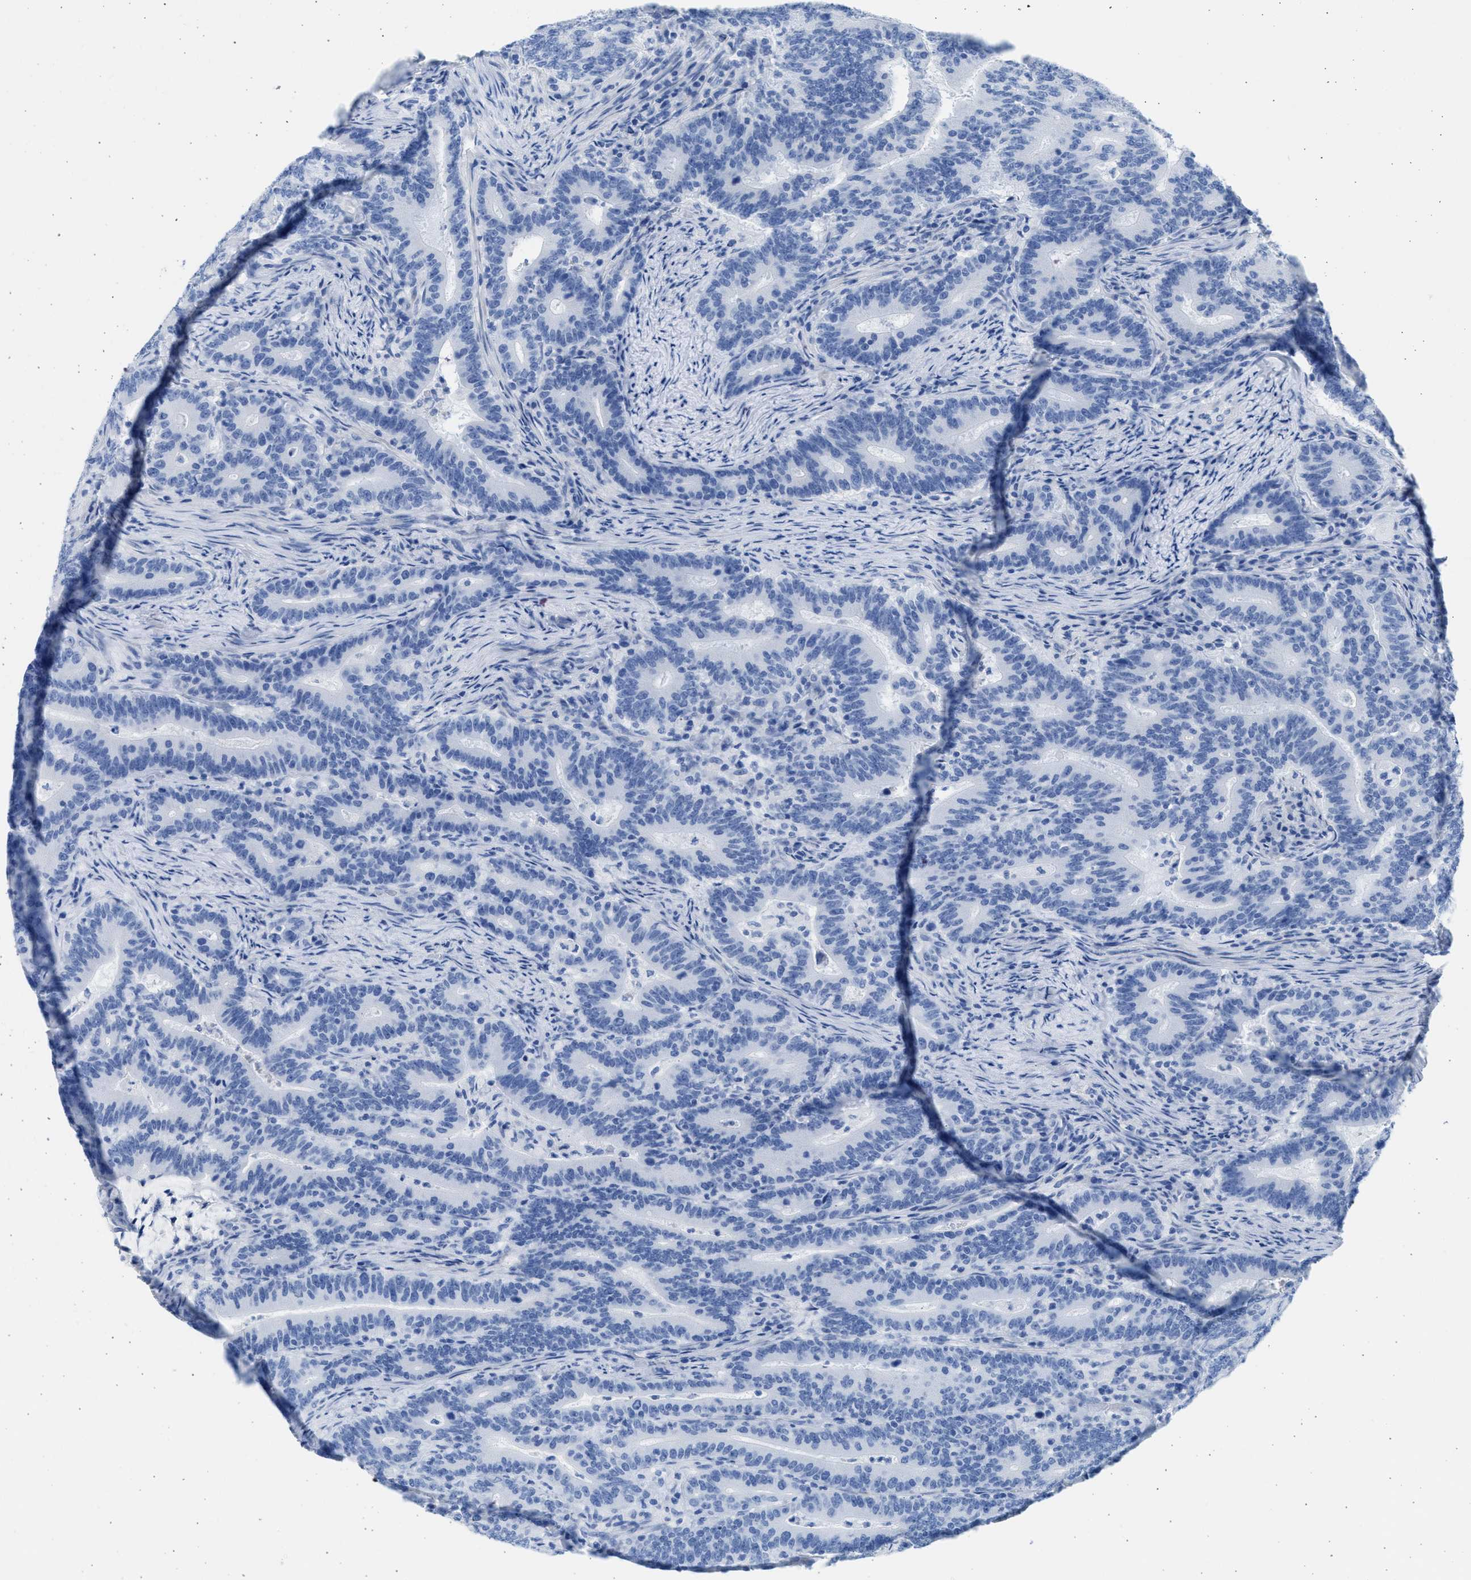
{"staining": {"intensity": "negative", "quantity": "none", "location": "none"}, "tissue": "colorectal cancer", "cell_type": "Tumor cells", "image_type": "cancer", "snomed": [{"axis": "morphology", "description": "Adenocarcinoma, NOS"}, {"axis": "topography", "description": "Colon"}], "caption": "The immunohistochemistry image has no significant staining in tumor cells of adenocarcinoma (colorectal) tissue. Brightfield microscopy of immunohistochemistry (IHC) stained with DAB (3,3'-diaminobenzidine) (brown) and hematoxylin (blue), captured at high magnification.", "gene": "SPATA3", "patient": {"sex": "female", "age": 66}}